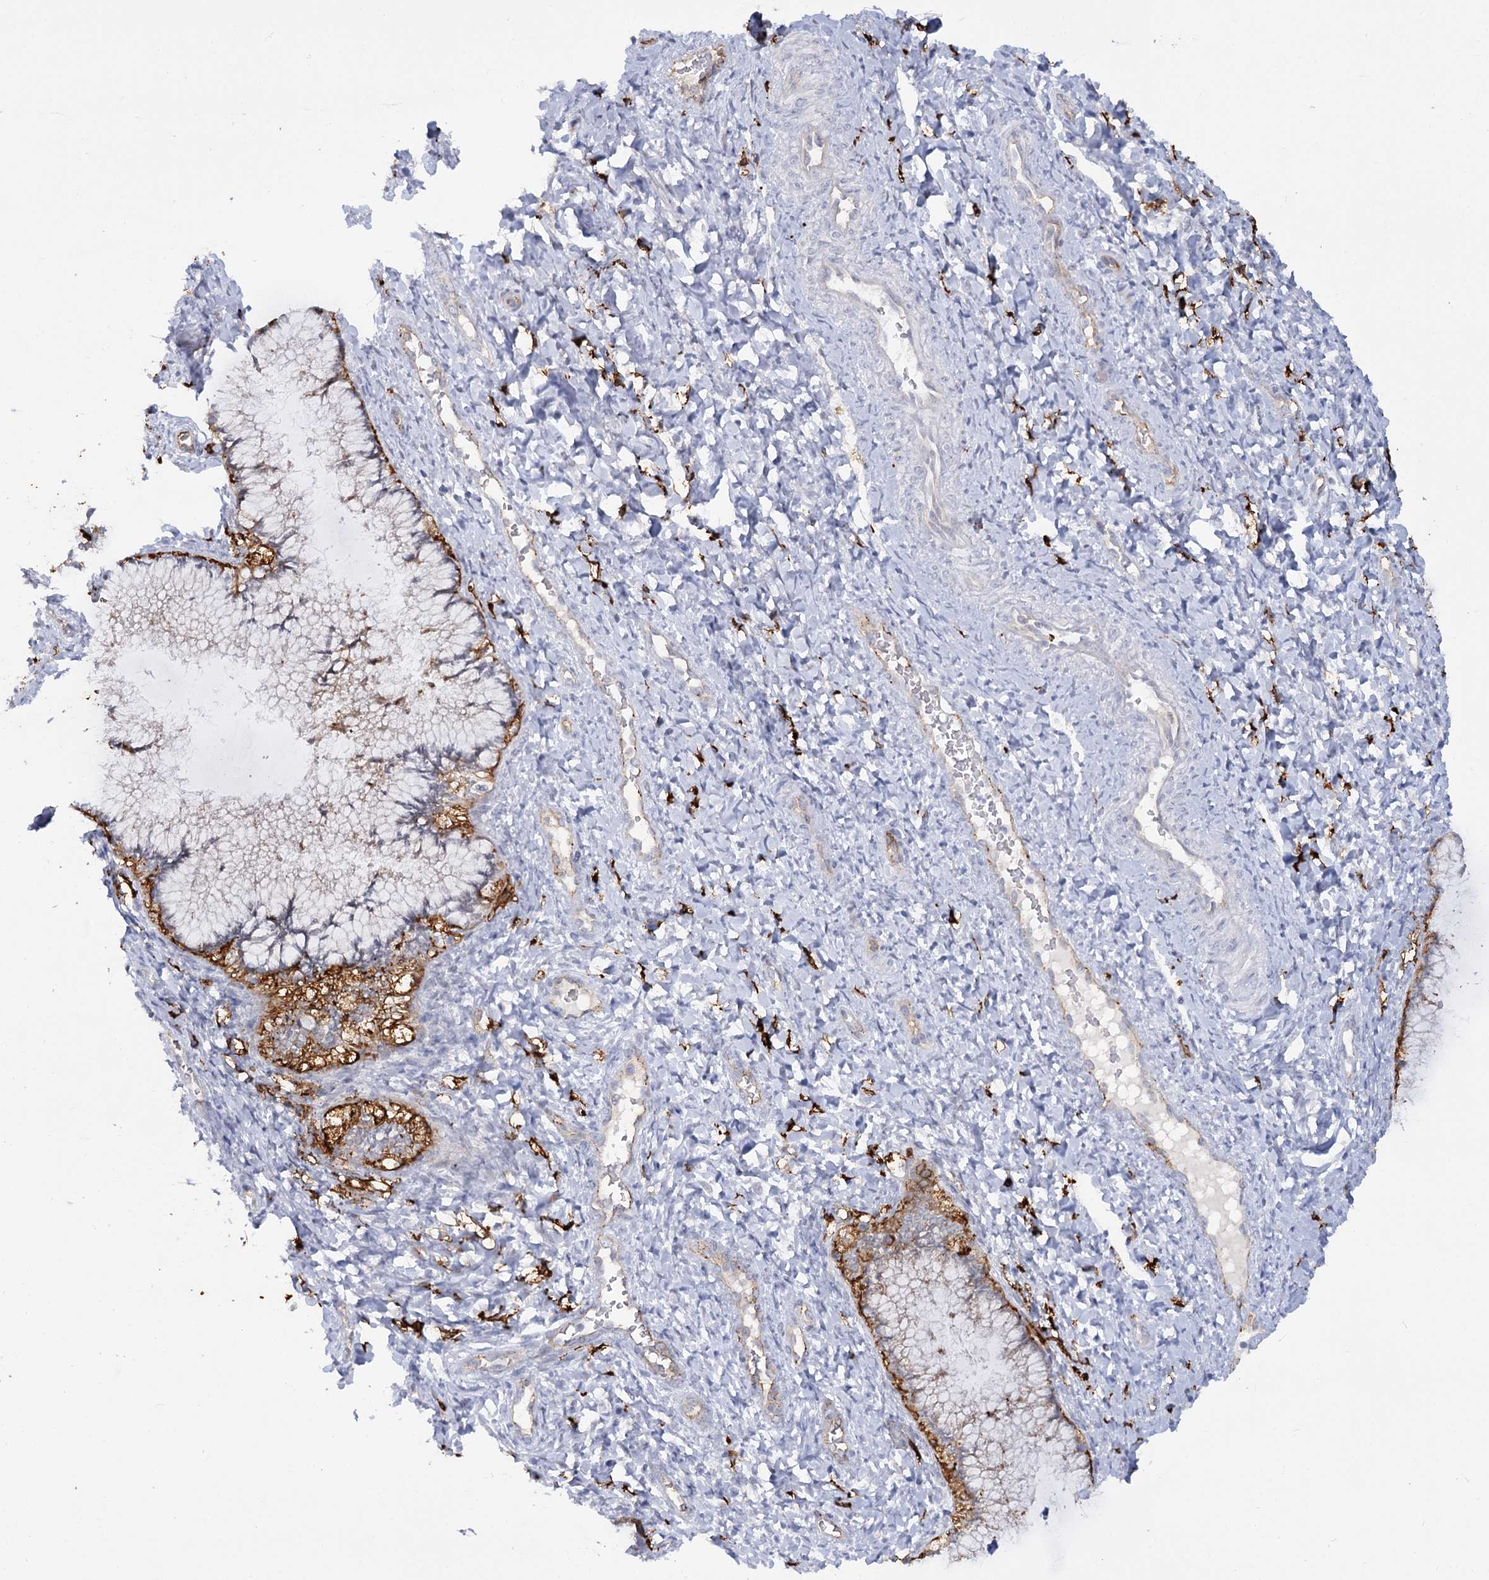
{"staining": {"intensity": "moderate", "quantity": "25%-75%", "location": "cytoplasmic/membranous"}, "tissue": "cervix", "cell_type": "Glandular cells", "image_type": "normal", "snomed": [{"axis": "morphology", "description": "Normal tissue, NOS"}, {"axis": "morphology", "description": "Adenocarcinoma, NOS"}, {"axis": "topography", "description": "Cervix"}], "caption": "Glandular cells demonstrate moderate cytoplasmic/membranous positivity in approximately 25%-75% of cells in normal cervix. (Stains: DAB (3,3'-diaminobenzidine) in brown, nuclei in blue, Microscopy: brightfield microscopy at high magnification).", "gene": "PIWIL4", "patient": {"sex": "female", "age": 29}}